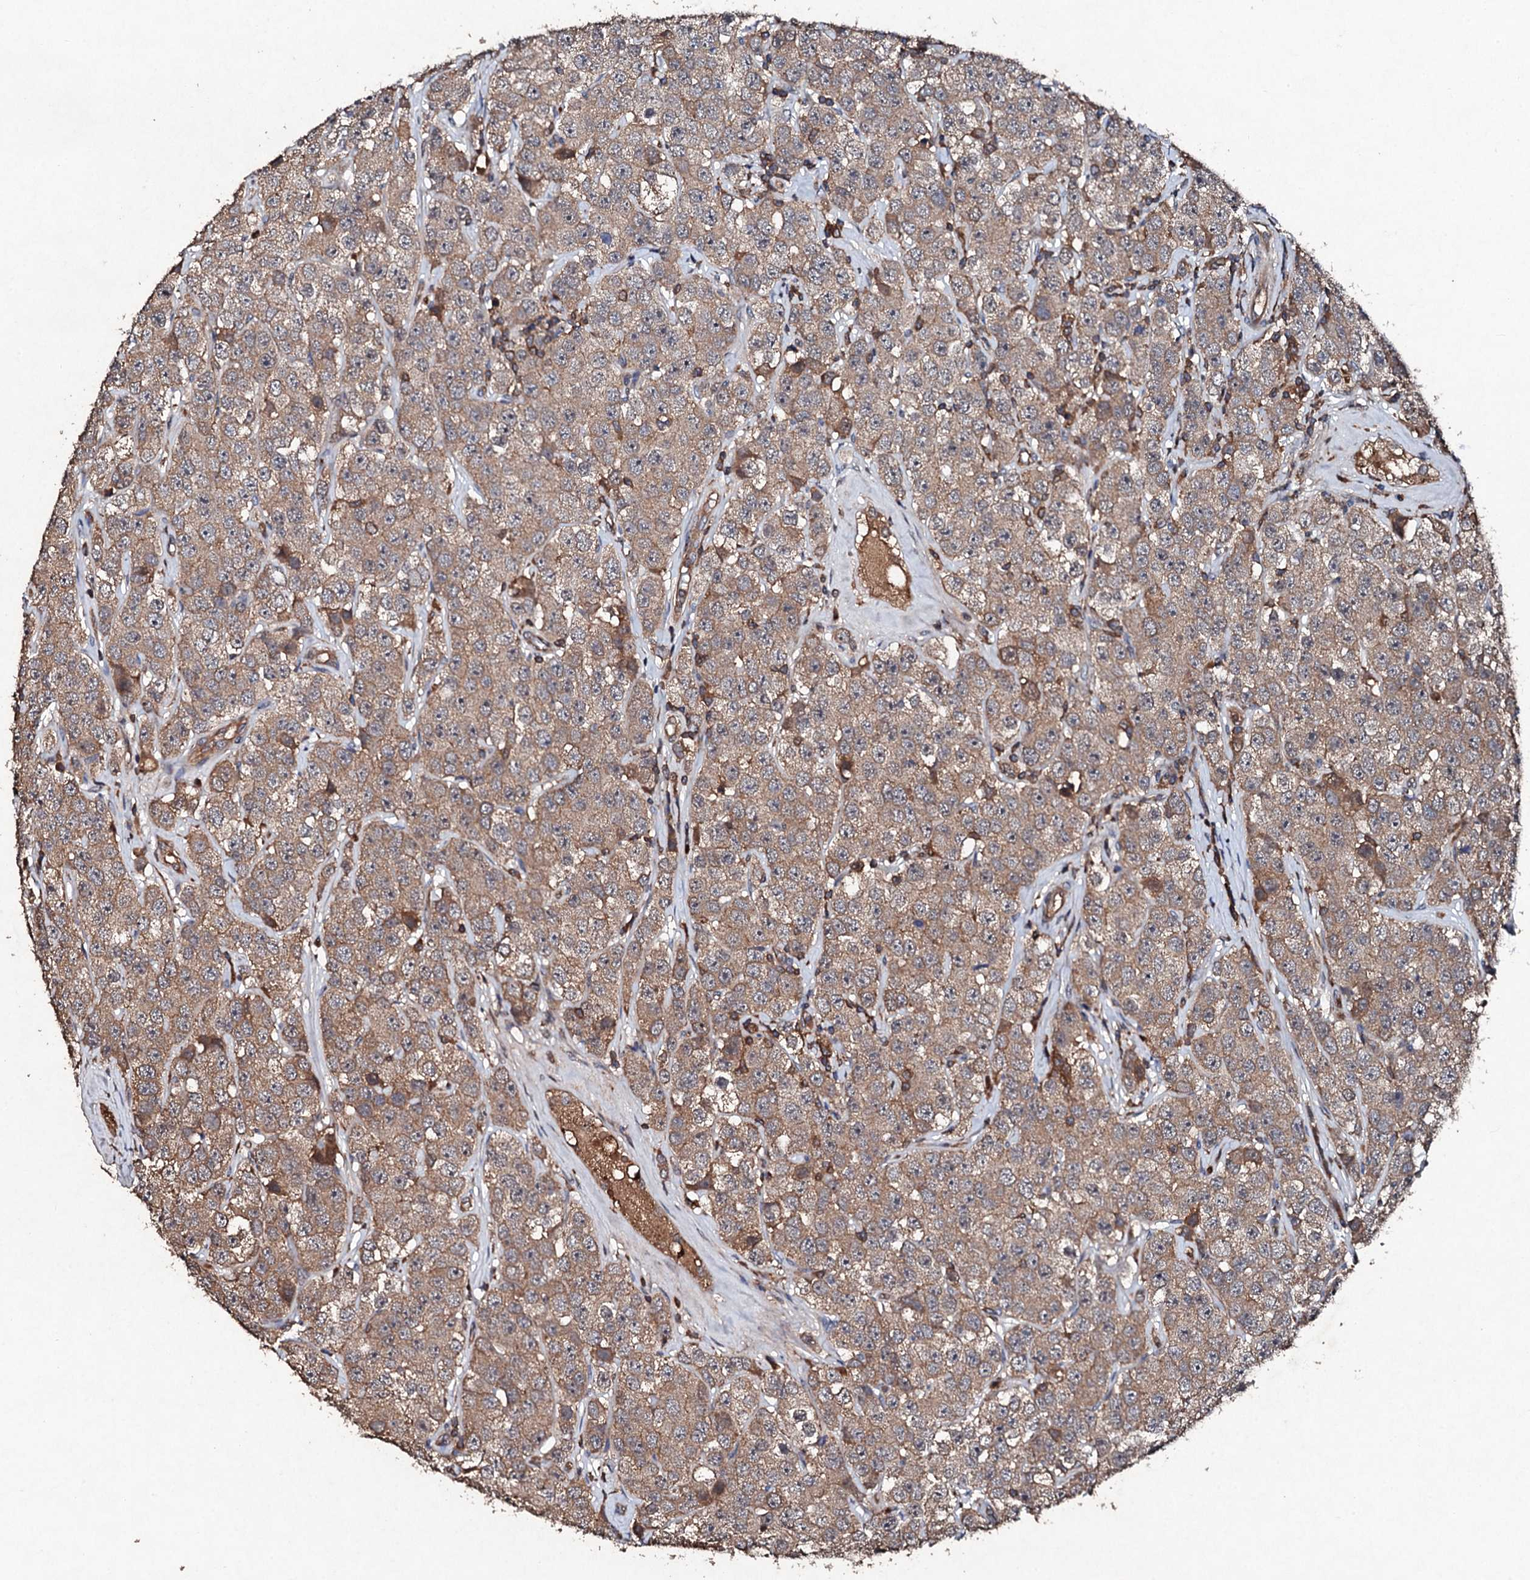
{"staining": {"intensity": "moderate", "quantity": ">75%", "location": "cytoplasmic/membranous"}, "tissue": "testis cancer", "cell_type": "Tumor cells", "image_type": "cancer", "snomed": [{"axis": "morphology", "description": "Seminoma, NOS"}, {"axis": "topography", "description": "Testis"}], "caption": "Testis cancer stained with a protein marker demonstrates moderate staining in tumor cells.", "gene": "KERA", "patient": {"sex": "male", "age": 28}}